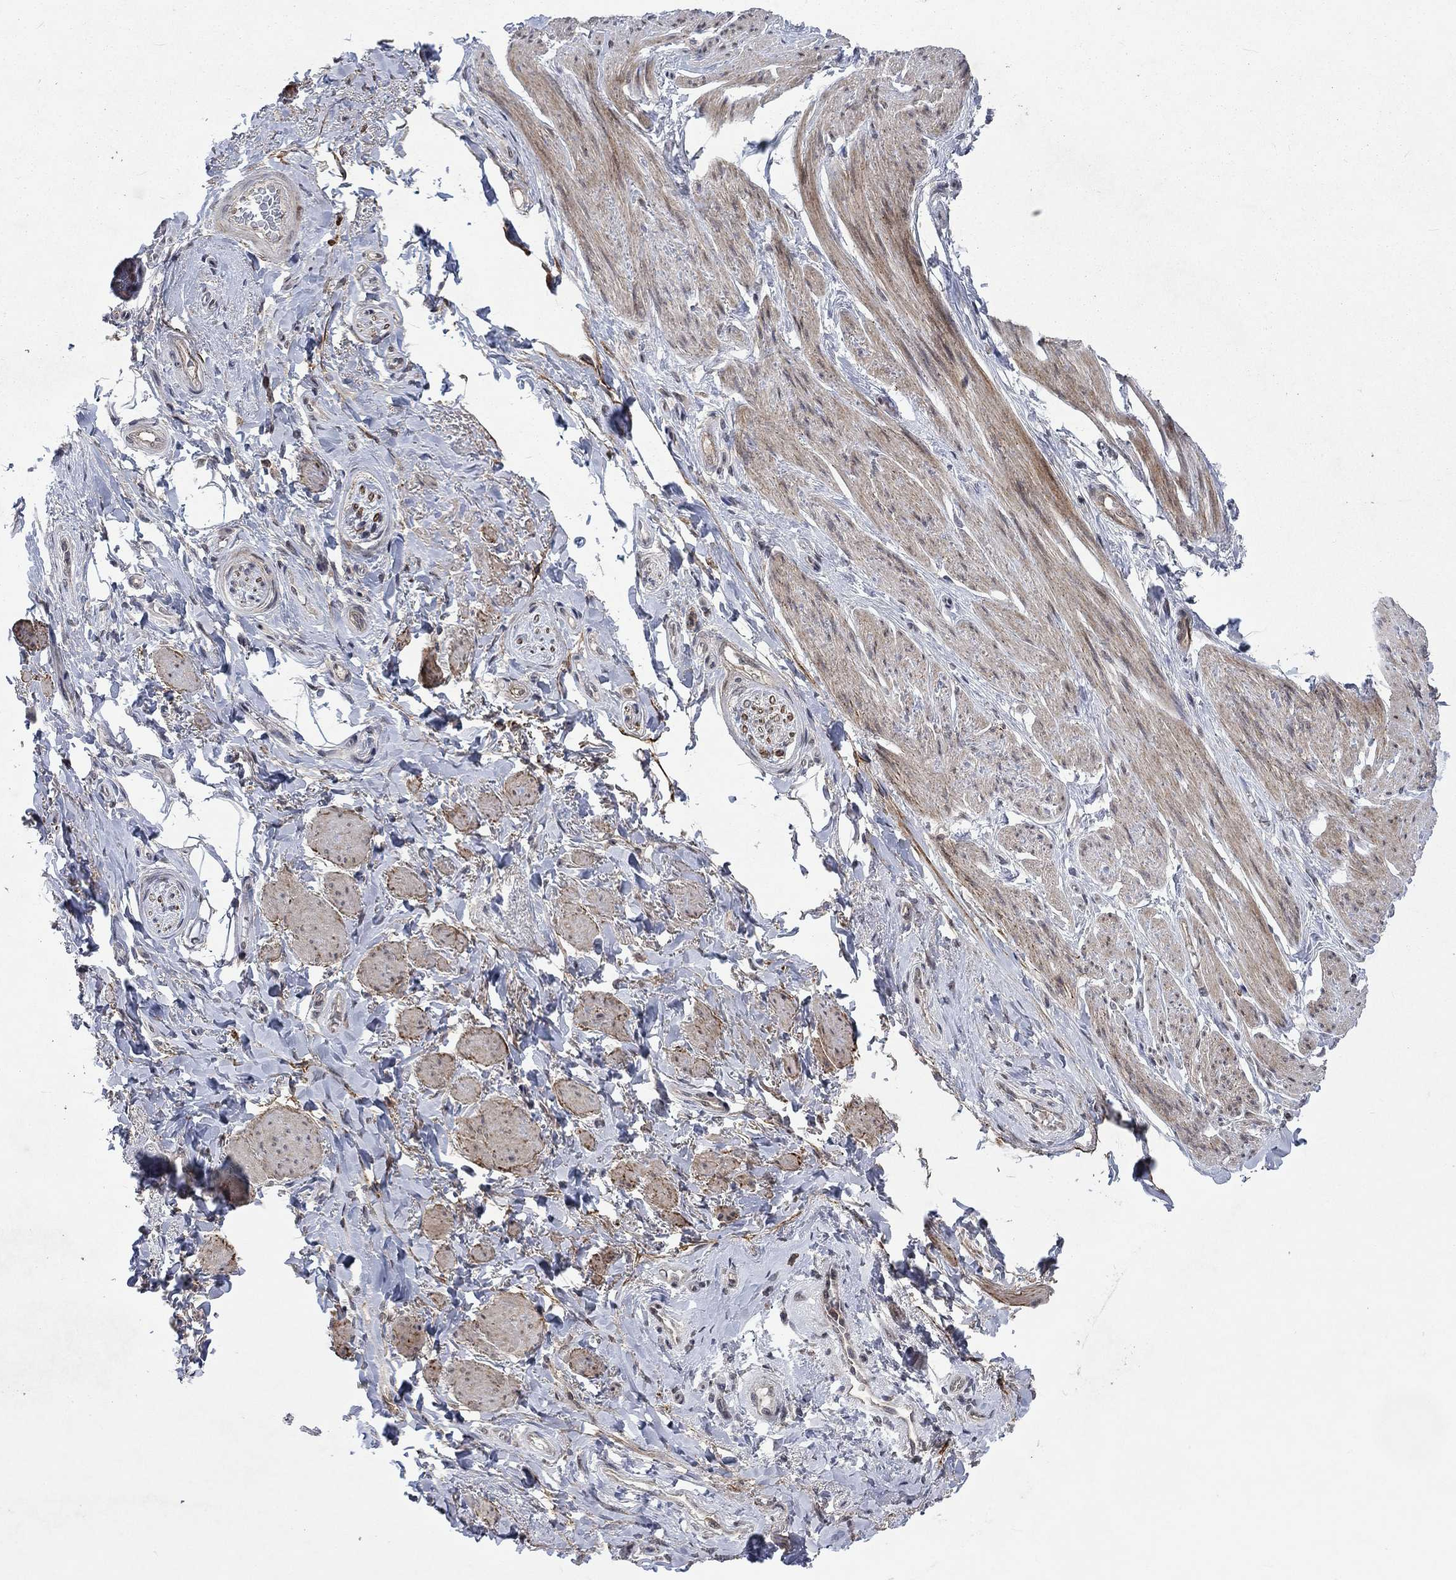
{"staining": {"intensity": "negative", "quantity": "none", "location": "none"}, "tissue": "soft tissue", "cell_type": "Fibroblasts", "image_type": "normal", "snomed": [{"axis": "morphology", "description": "Normal tissue, NOS"}, {"axis": "topography", "description": "Skeletal muscle"}, {"axis": "topography", "description": "Anal"}, {"axis": "topography", "description": "Peripheral nerve tissue"}], "caption": "DAB immunohistochemical staining of unremarkable soft tissue displays no significant positivity in fibroblasts. (DAB (3,3'-diaminobenzidine) immunohistochemistry visualized using brightfield microscopy, high magnification).", "gene": "PPP1R9A", "patient": {"sex": "male", "age": 53}}